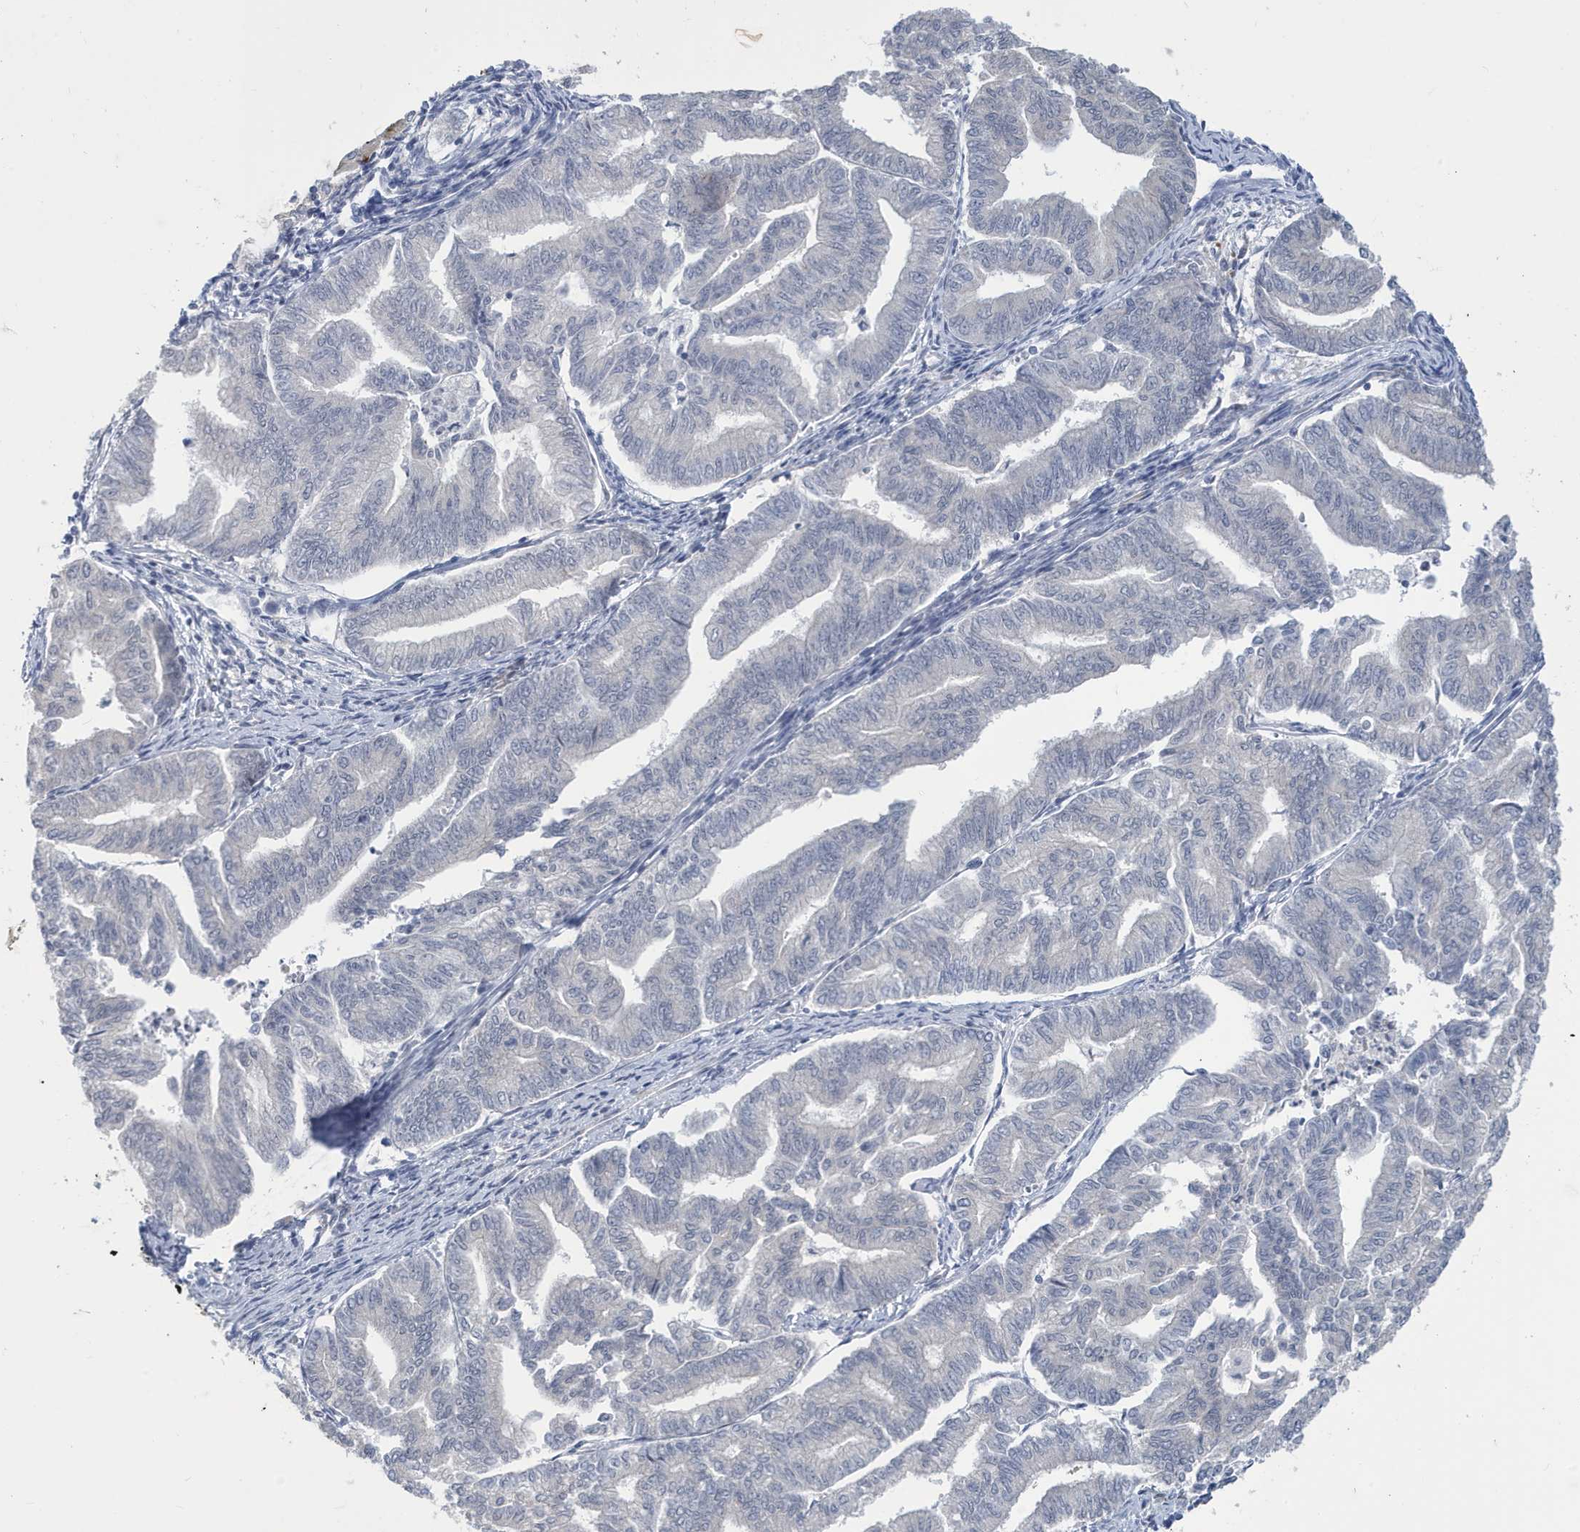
{"staining": {"intensity": "negative", "quantity": "none", "location": "none"}, "tissue": "endometrial cancer", "cell_type": "Tumor cells", "image_type": "cancer", "snomed": [{"axis": "morphology", "description": "Adenocarcinoma, NOS"}, {"axis": "topography", "description": "Endometrium"}], "caption": "Tumor cells show no significant positivity in endometrial cancer (adenocarcinoma).", "gene": "ZNF654", "patient": {"sex": "female", "age": 79}}